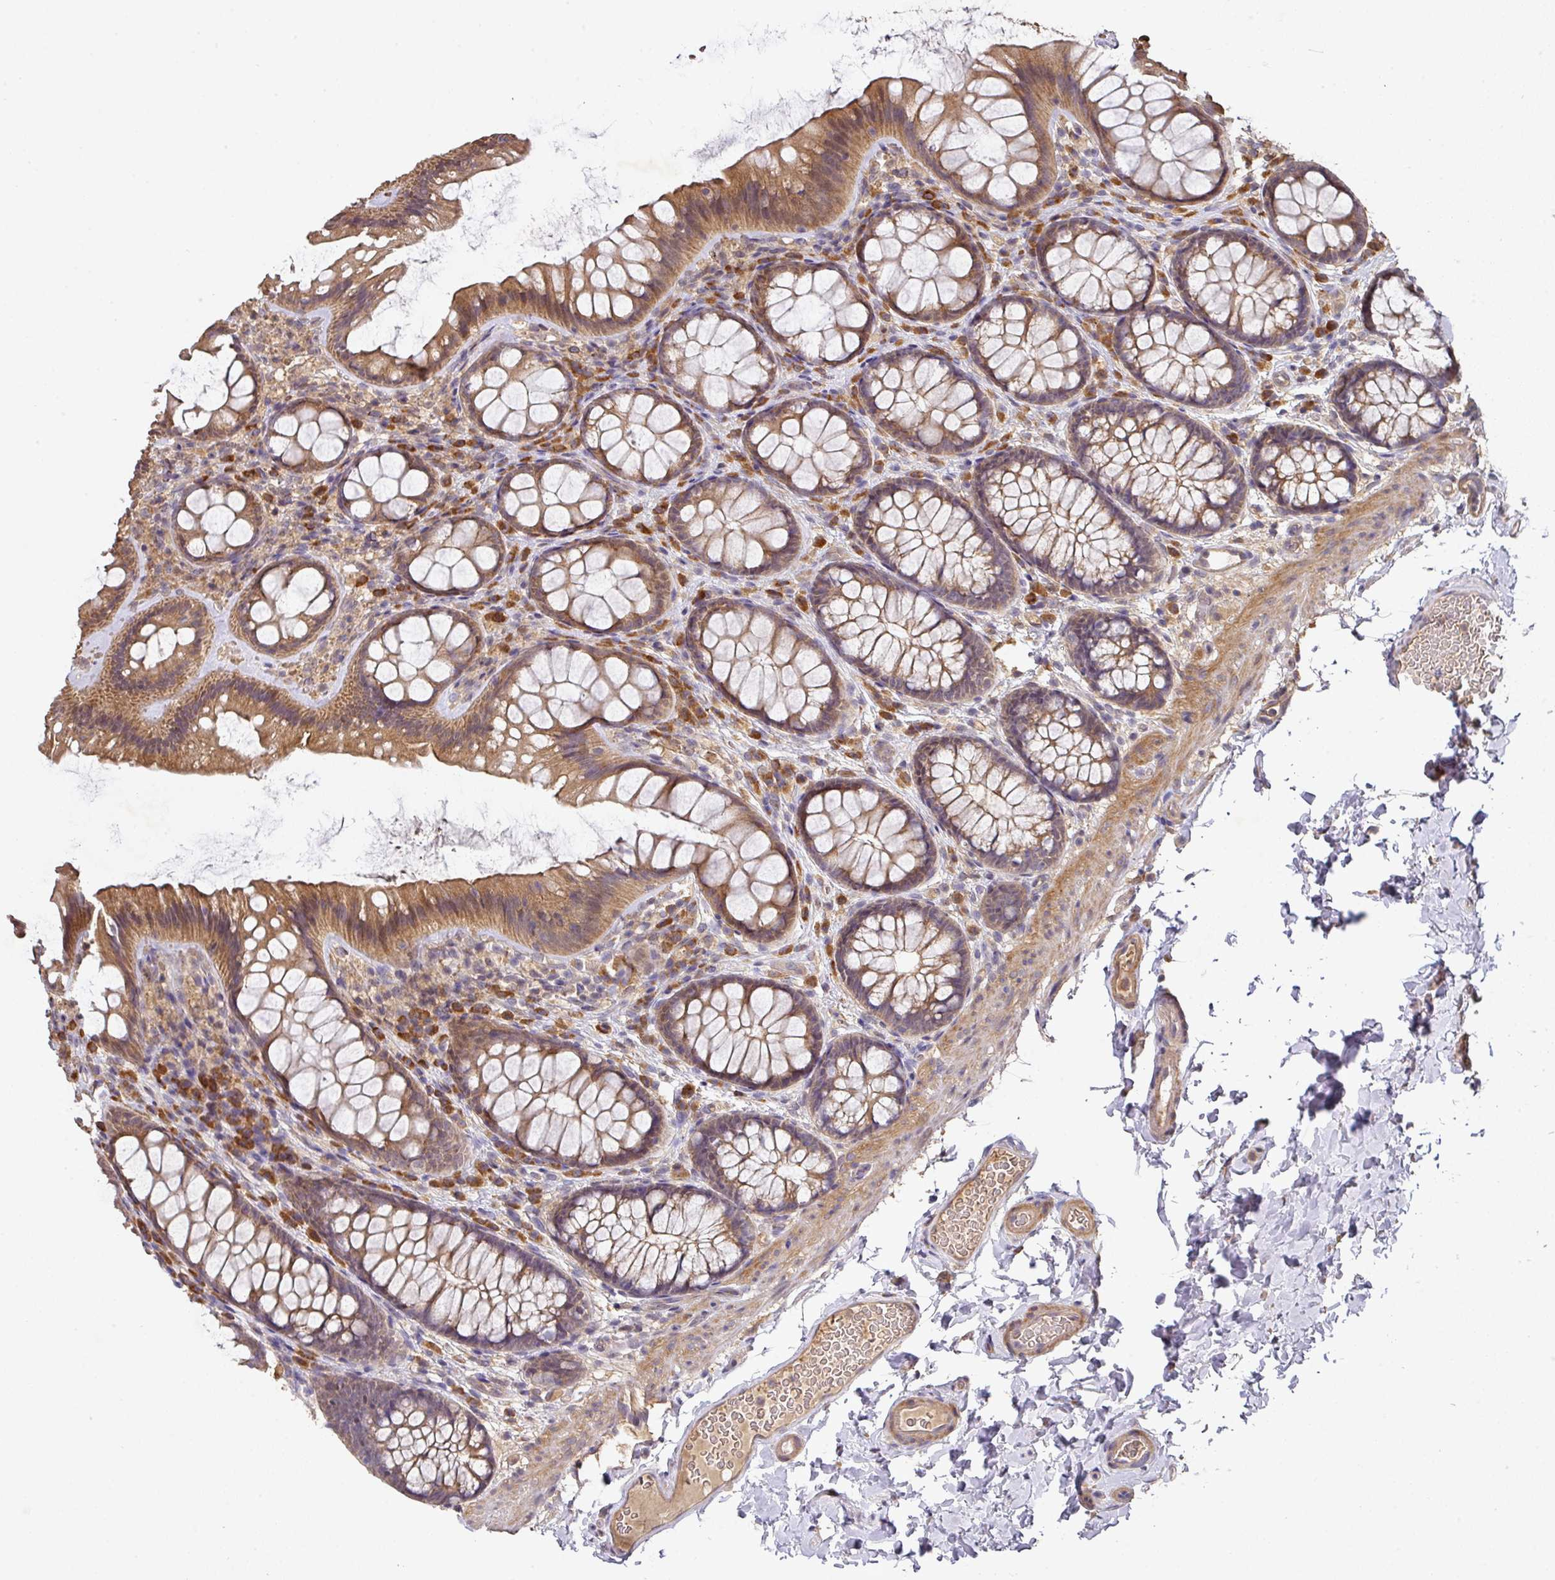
{"staining": {"intensity": "moderate", "quantity": ">75%", "location": "cytoplasmic/membranous"}, "tissue": "colon", "cell_type": "Endothelial cells", "image_type": "normal", "snomed": [{"axis": "morphology", "description": "Normal tissue, NOS"}, {"axis": "topography", "description": "Colon"}], "caption": "Colon stained with a protein marker exhibits moderate staining in endothelial cells.", "gene": "ACVR2B", "patient": {"sex": "male", "age": 46}}